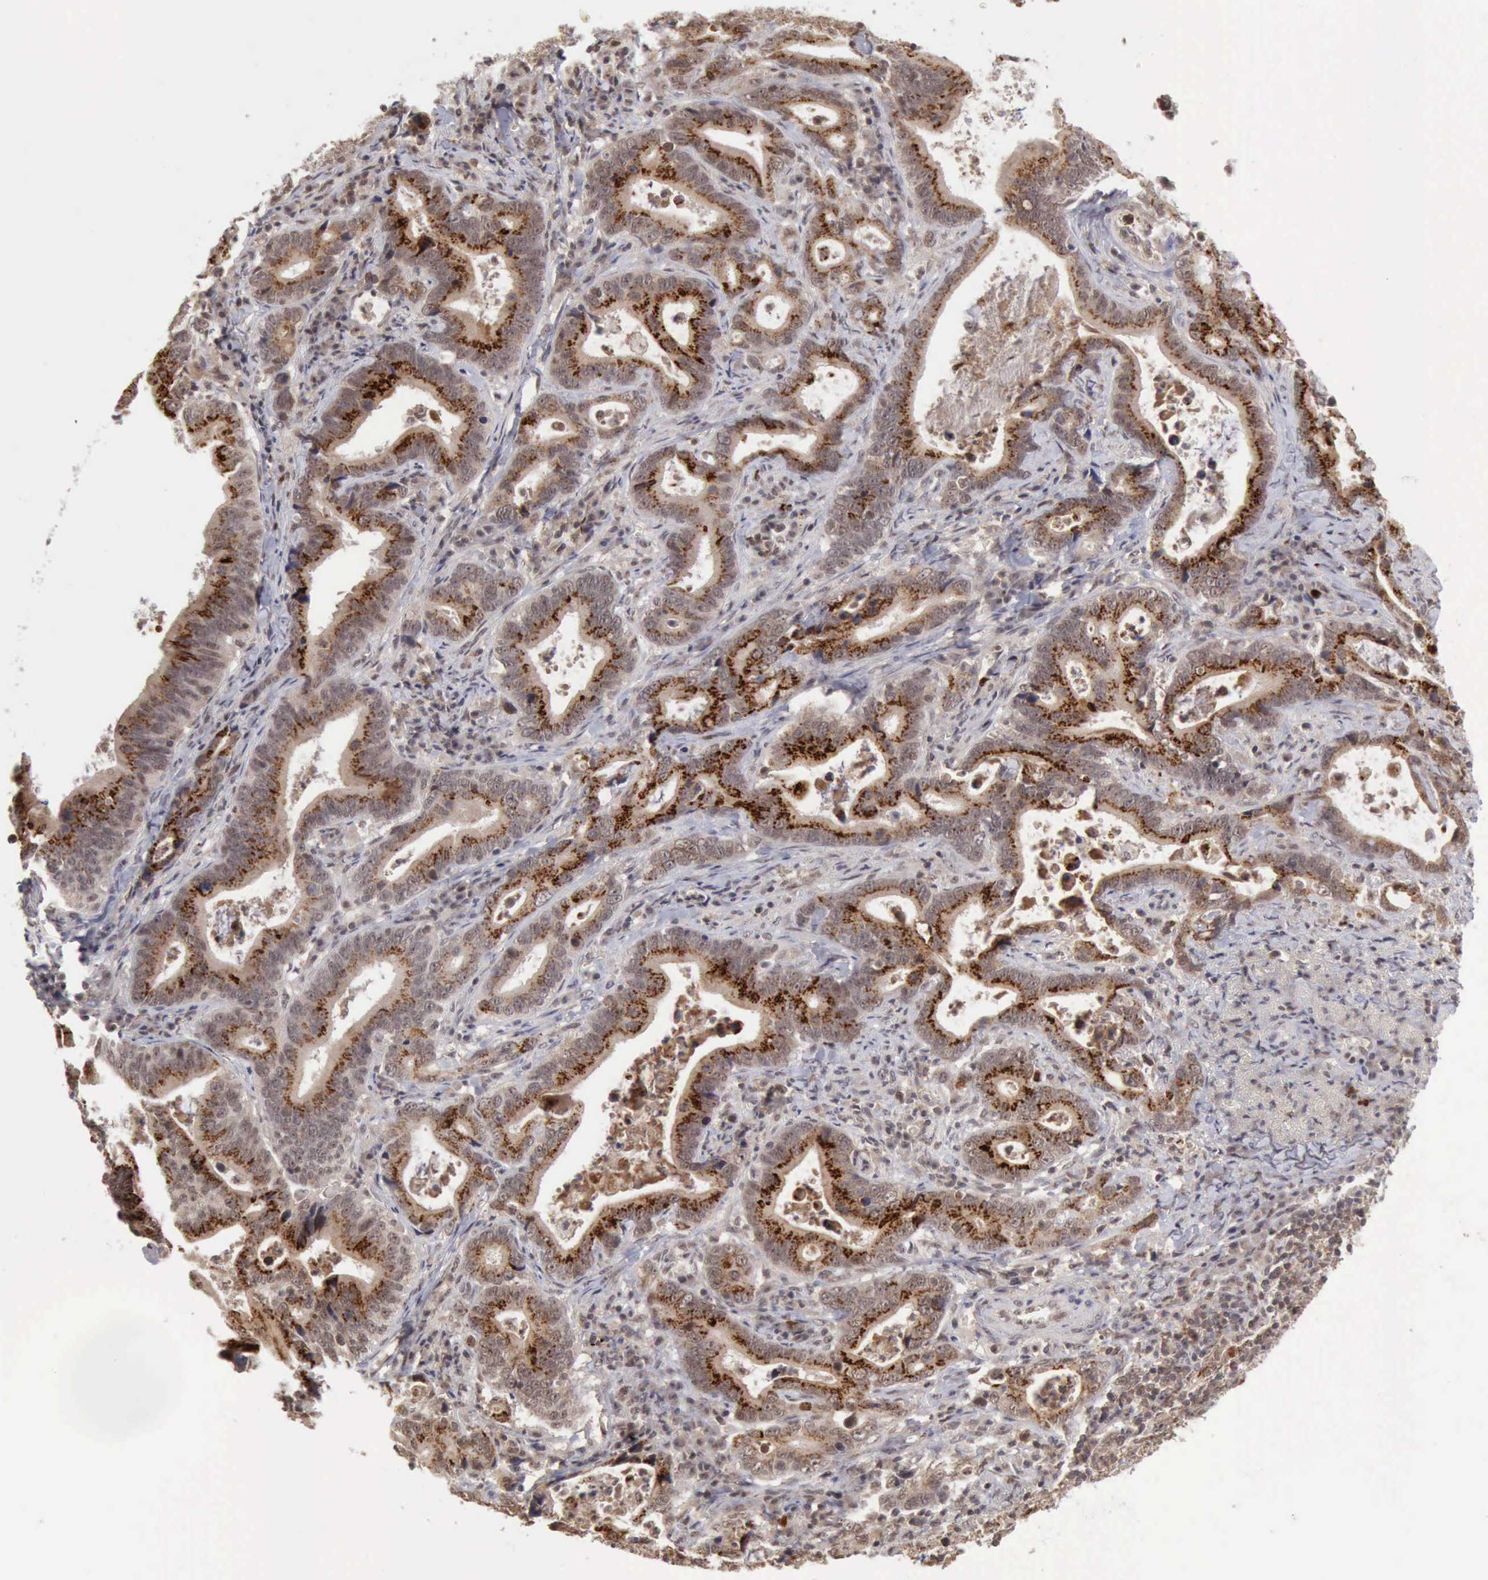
{"staining": {"intensity": "moderate", "quantity": ">75%", "location": "cytoplasmic/membranous"}, "tissue": "stomach cancer", "cell_type": "Tumor cells", "image_type": "cancer", "snomed": [{"axis": "morphology", "description": "Adenocarcinoma, NOS"}, {"axis": "topography", "description": "Stomach, upper"}], "caption": "Tumor cells show medium levels of moderate cytoplasmic/membranous staining in about >75% of cells in human stomach cancer. (Brightfield microscopy of DAB IHC at high magnification).", "gene": "CDKN2A", "patient": {"sex": "male", "age": 63}}